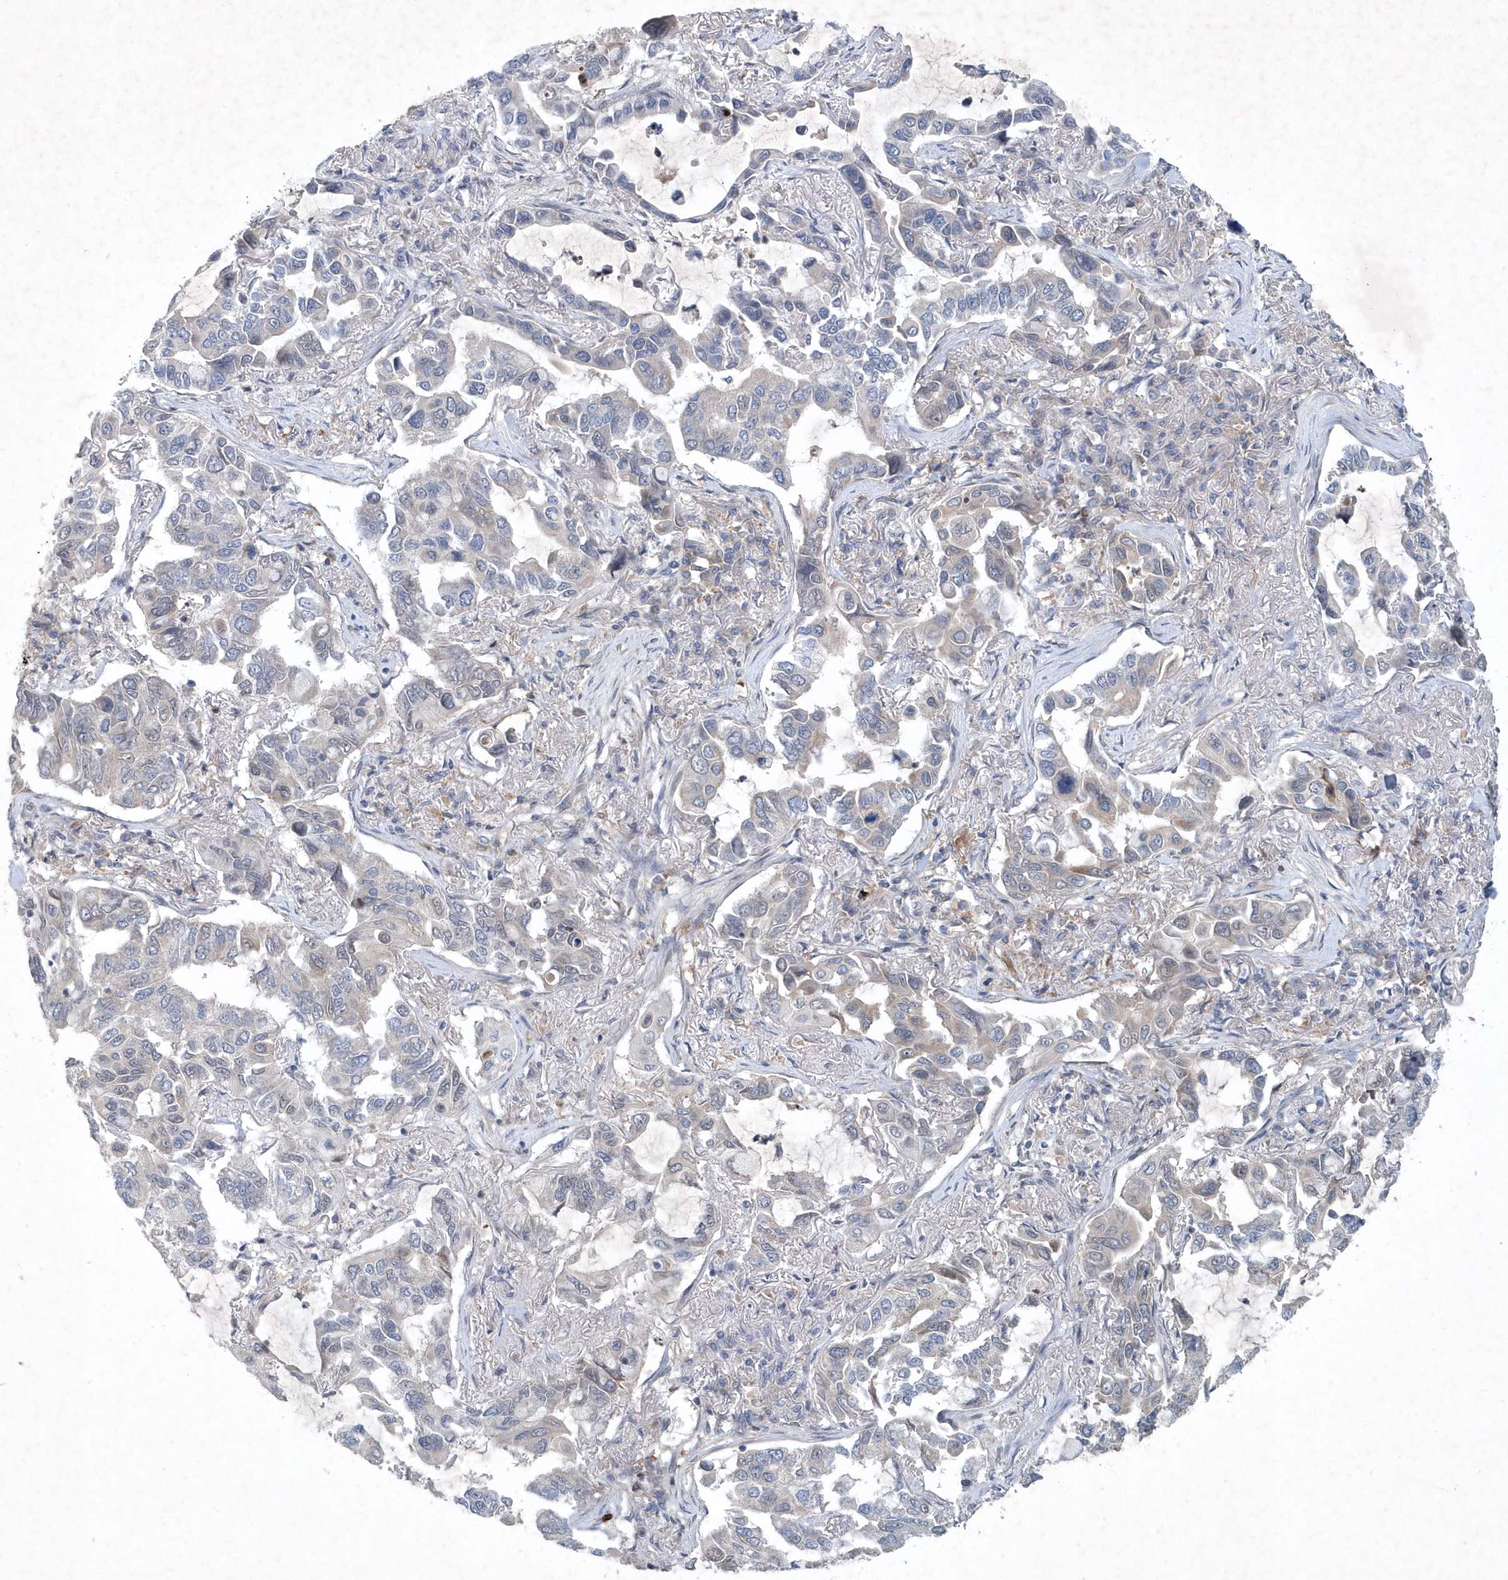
{"staining": {"intensity": "negative", "quantity": "none", "location": "none"}, "tissue": "lung cancer", "cell_type": "Tumor cells", "image_type": "cancer", "snomed": [{"axis": "morphology", "description": "Adenocarcinoma, NOS"}, {"axis": "topography", "description": "Lung"}], "caption": "Immunohistochemistry (IHC) histopathology image of human lung cancer (adenocarcinoma) stained for a protein (brown), which displays no expression in tumor cells.", "gene": "P2RY10", "patient": {"sex": "male", "age": 64}}